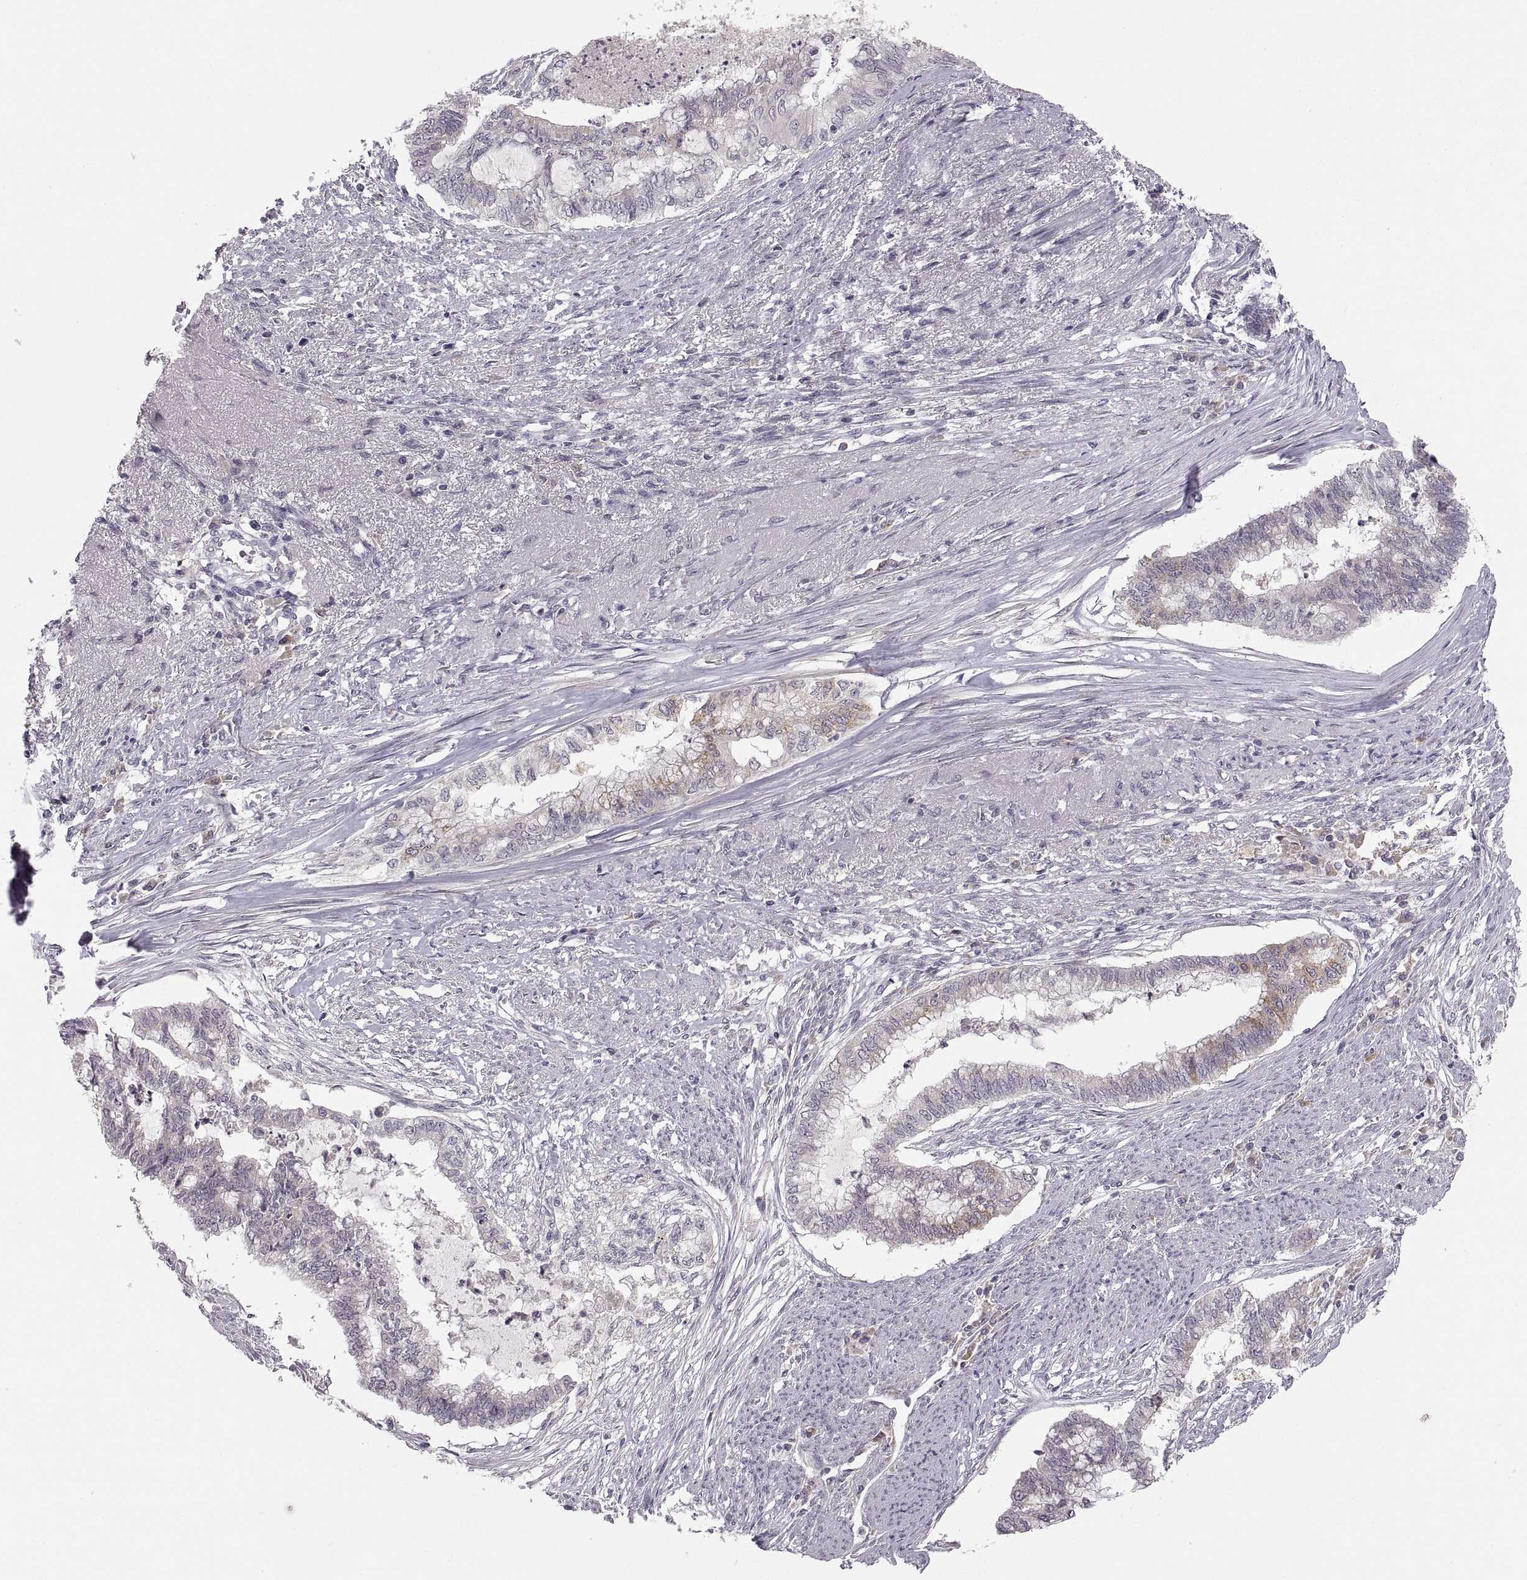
{"staining": {"intensity": "moderate", "quantity": "<25%", "location": "cytoplasmic/membranous"}, "tissue": "endometrial cancer", "cell_type": "Tumor cells", "image_type": "cancer", "snomed": [{"axis": "morphology", "description": "Adenocarcinoma, NOS"}, {"axis": "topography", "description": "Endometrium"}], "caption": "Endometrial adenocarcinoma stained with DAB (3,3'-diaminobenzidine) immunohistochemistry (IHC) shows low levels of moderate cytoplasmic/membranous staining in approximately <25% of tumor cells. The staining is performed using DAB brown chromogen to label protein expression. The nuclei are counter-stained blue using hematoxylin.", "gene": "HMGCR", "patient": {"sex": "female", "age": 79}}